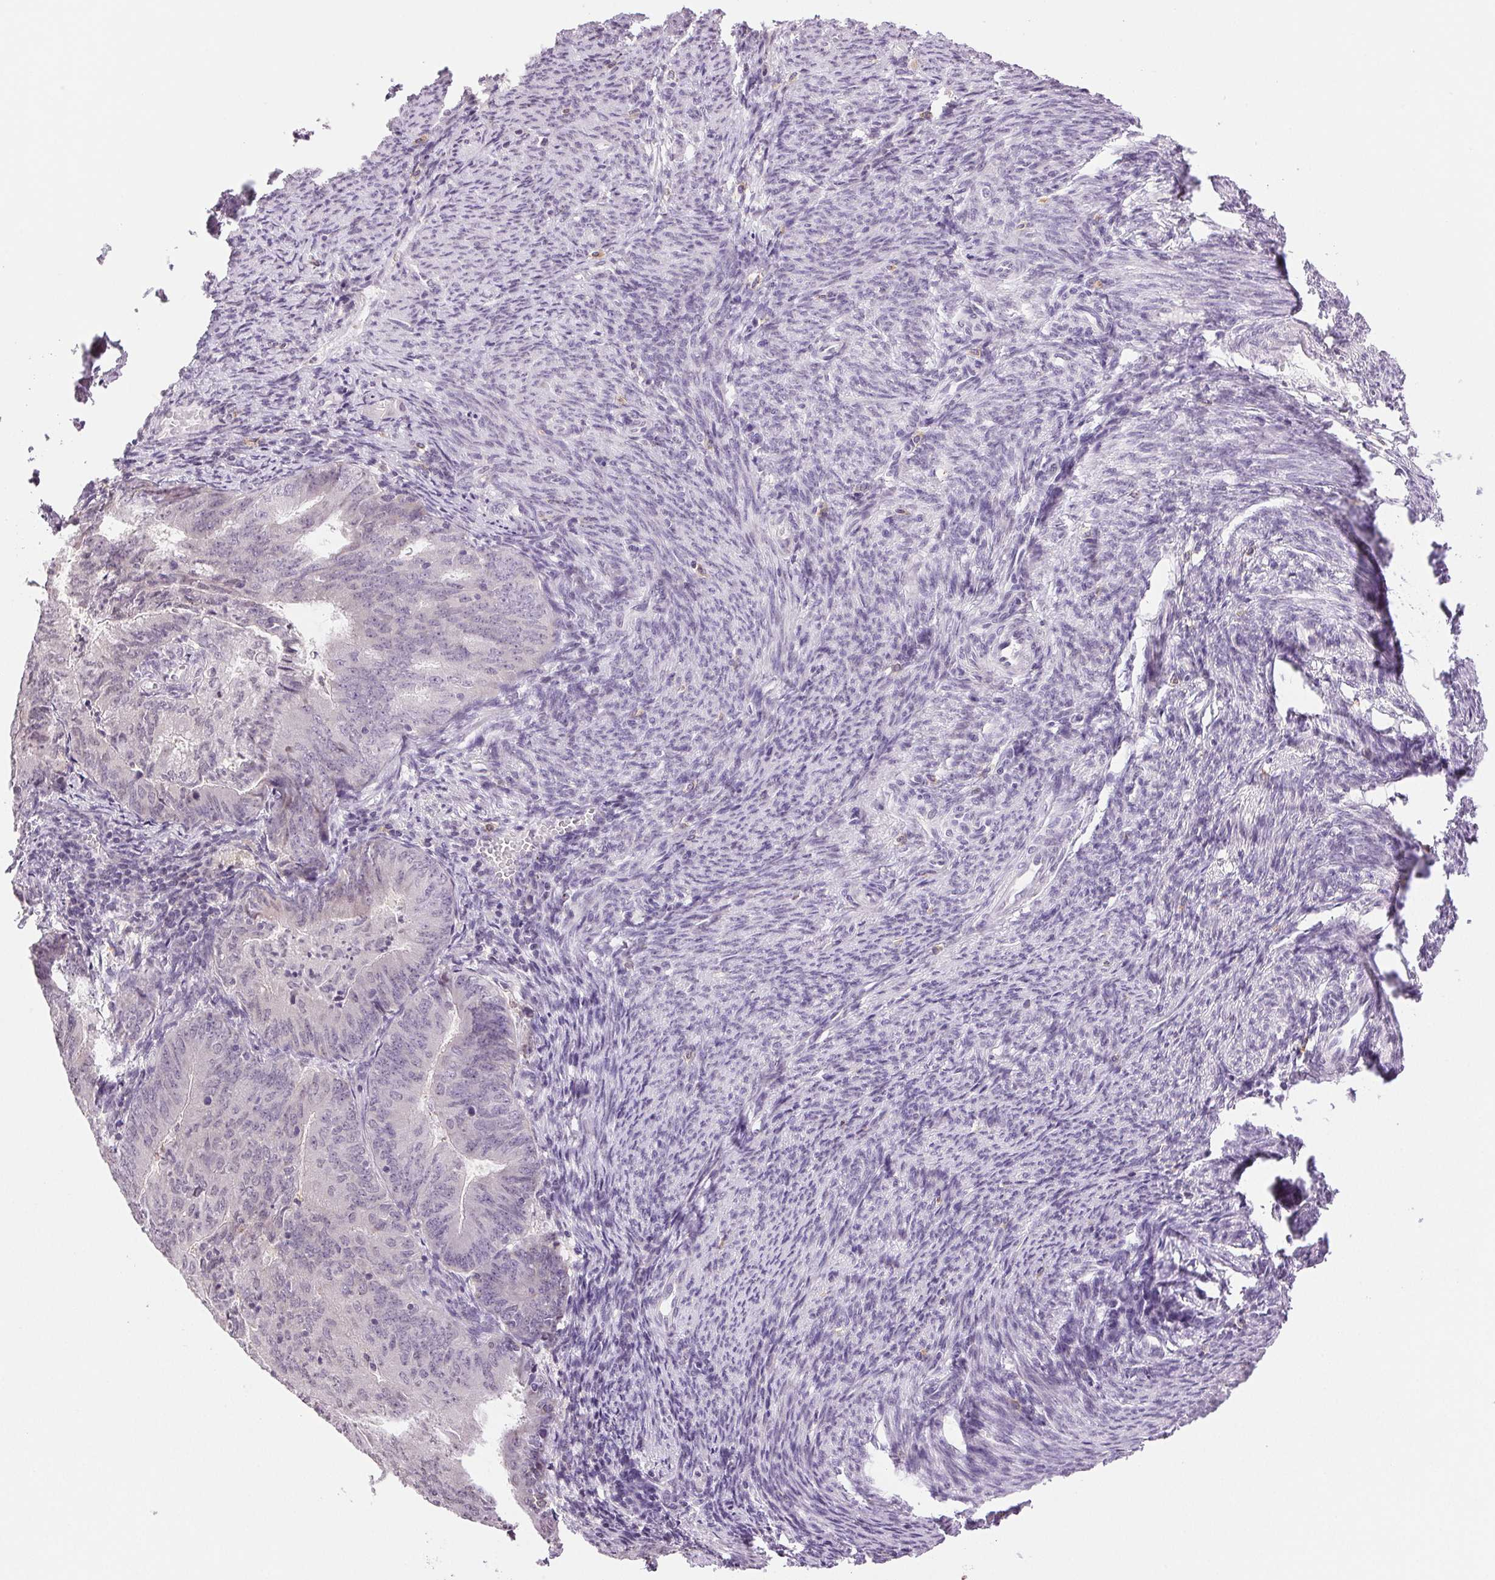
{"staining": {"intensity": "negative", "quantity": "none", "location": "none"}, "tissue": "endometrial cancer", "cell_type": "Tumor cells", "image_type": "cancer", "snomed": [{"axis": "morphology", "description": "Adenocarcinoma, NOS"}, {"axis": "topography", "description": "Endometrium"}], "caption": "The histopathology image exhibits no significant staining in tumor cells of adenocarcinoma (endometrial).", "gene": "TNNT3", "patient": {"sex": "female", "age": 57}}